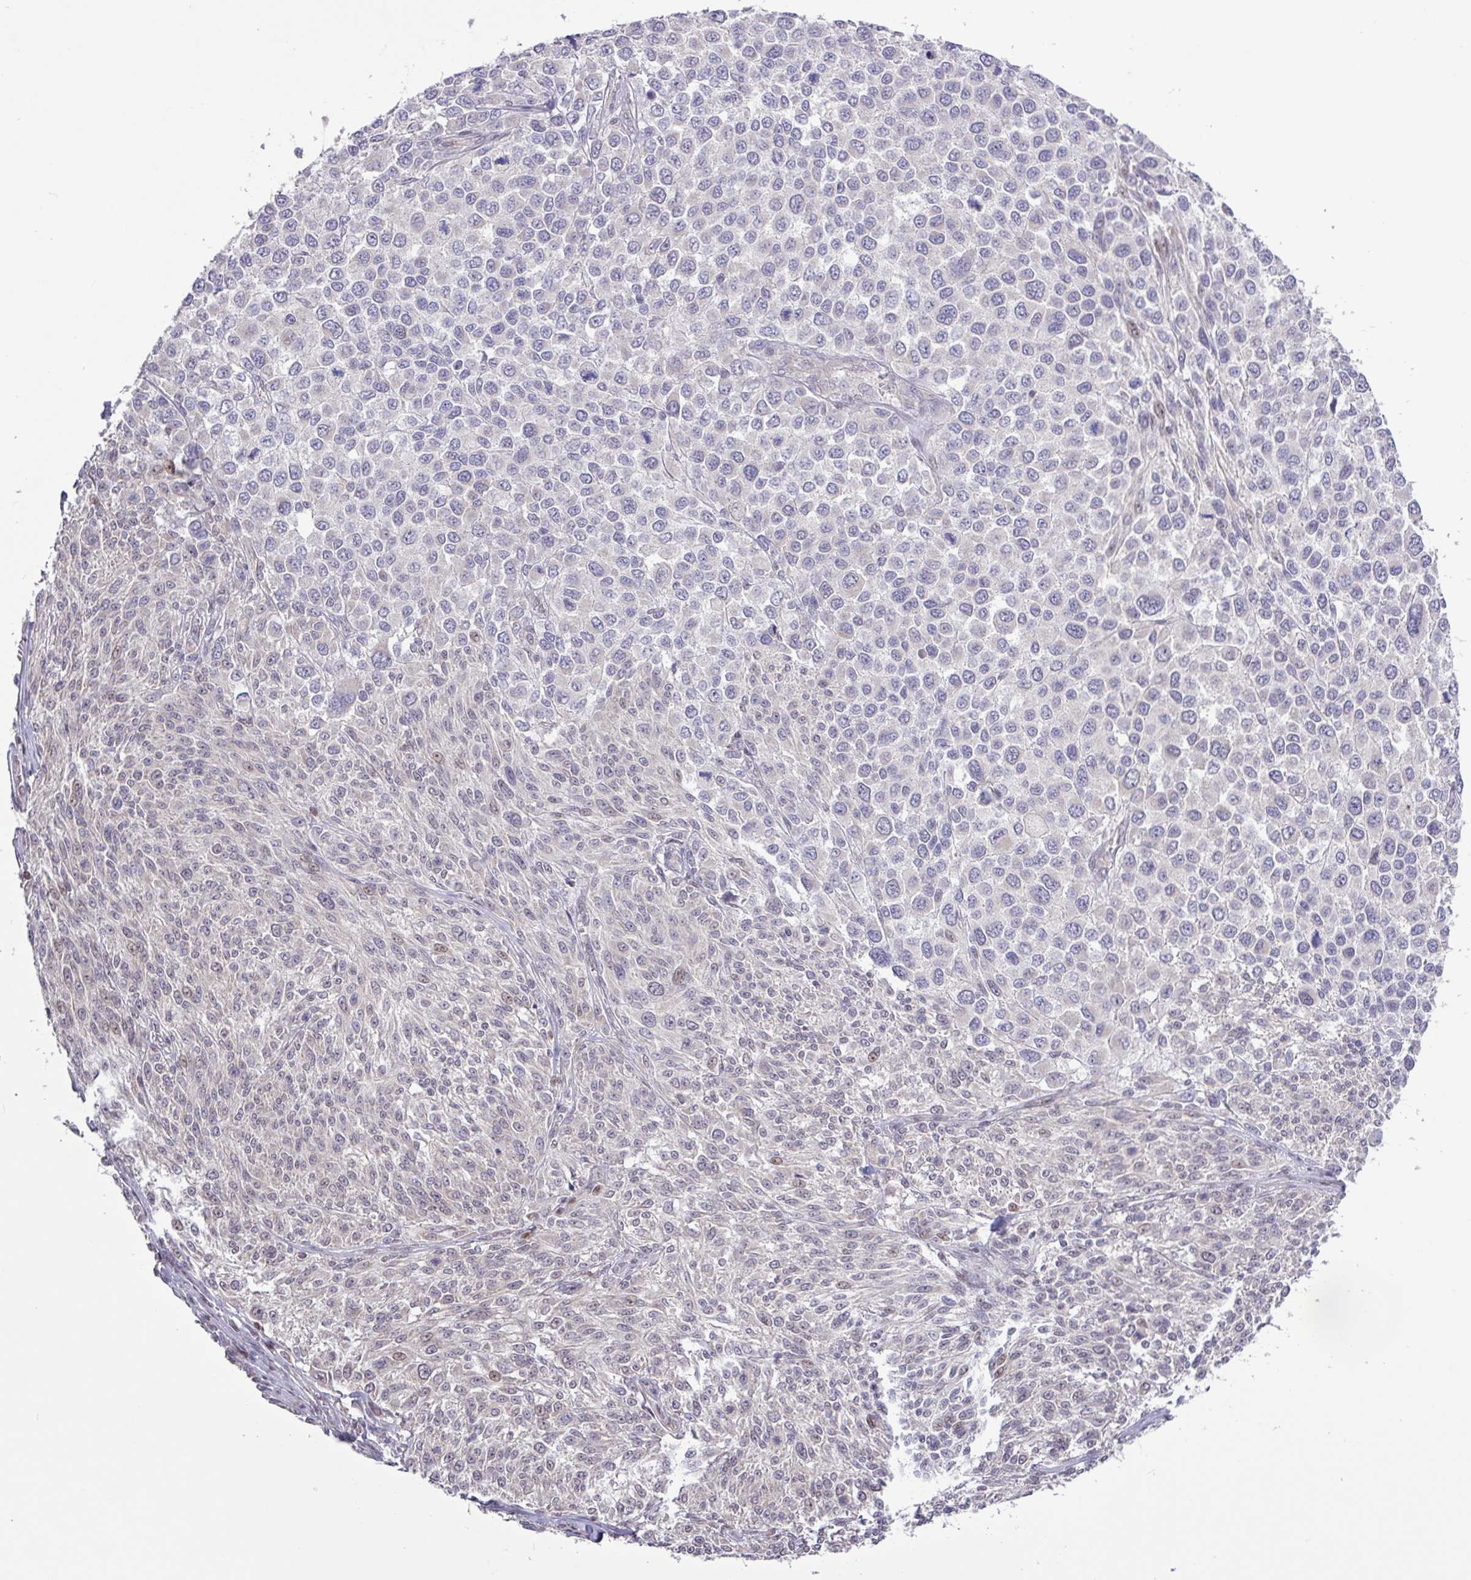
{"staining": {"intensity": "weak", "quantity": "<25%", "location": "cytoplasmic/membranous"}, "tissue": "melanoma", "cell_type": "Tumor cells", "image_type": "cancer", "snomed": [{"axis": "morphology", "description": "Malignant melanoma, NOS"}, {"axis": "topography", "description": "Skin of trunk"}], "caption": "Melanoma stained for a protein using immunohistochemistry (IHC) displays no expression tumor cells.", "gene": "RTL3", "patient": {"sex": "male", "age": 71}}